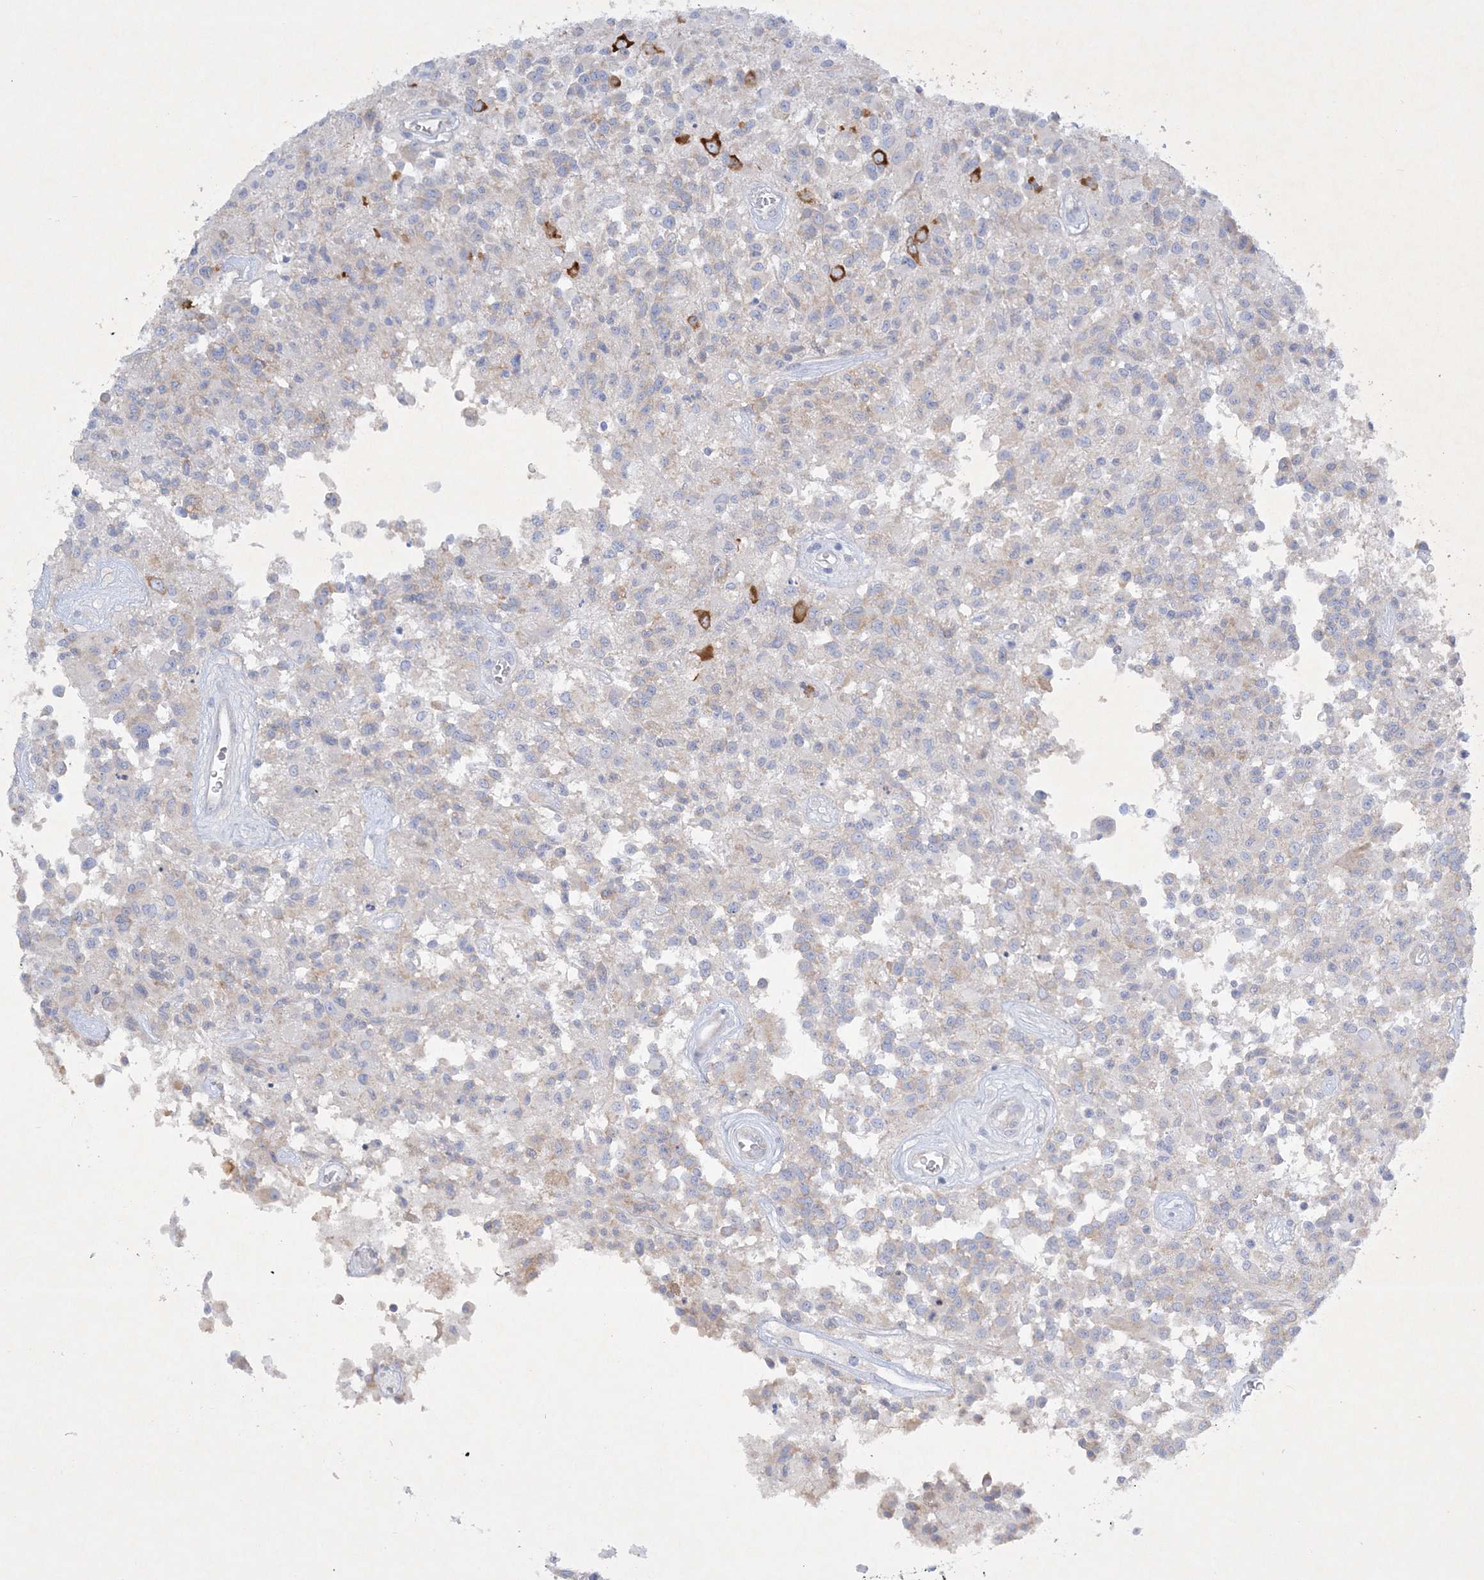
{"staining": {"intensity": "negative", "quantity": "none", "location": "none"}, "tissue": "glioma", "cell_type": "Tumor cells", "image_type": "cancer", "snomed": [{"axis": "morphology", "description": "Glioma, malignant, High grade"}, {"axis": "morphology", "description": "Glioblastoma, NOS"}, {"axis": "topography", "description": "Brain"}], "caption": "Tumor cells are negative for protein expression in human glioma.", "gene": "FARSB", "patient": {"sex": "male", "age": 60}}